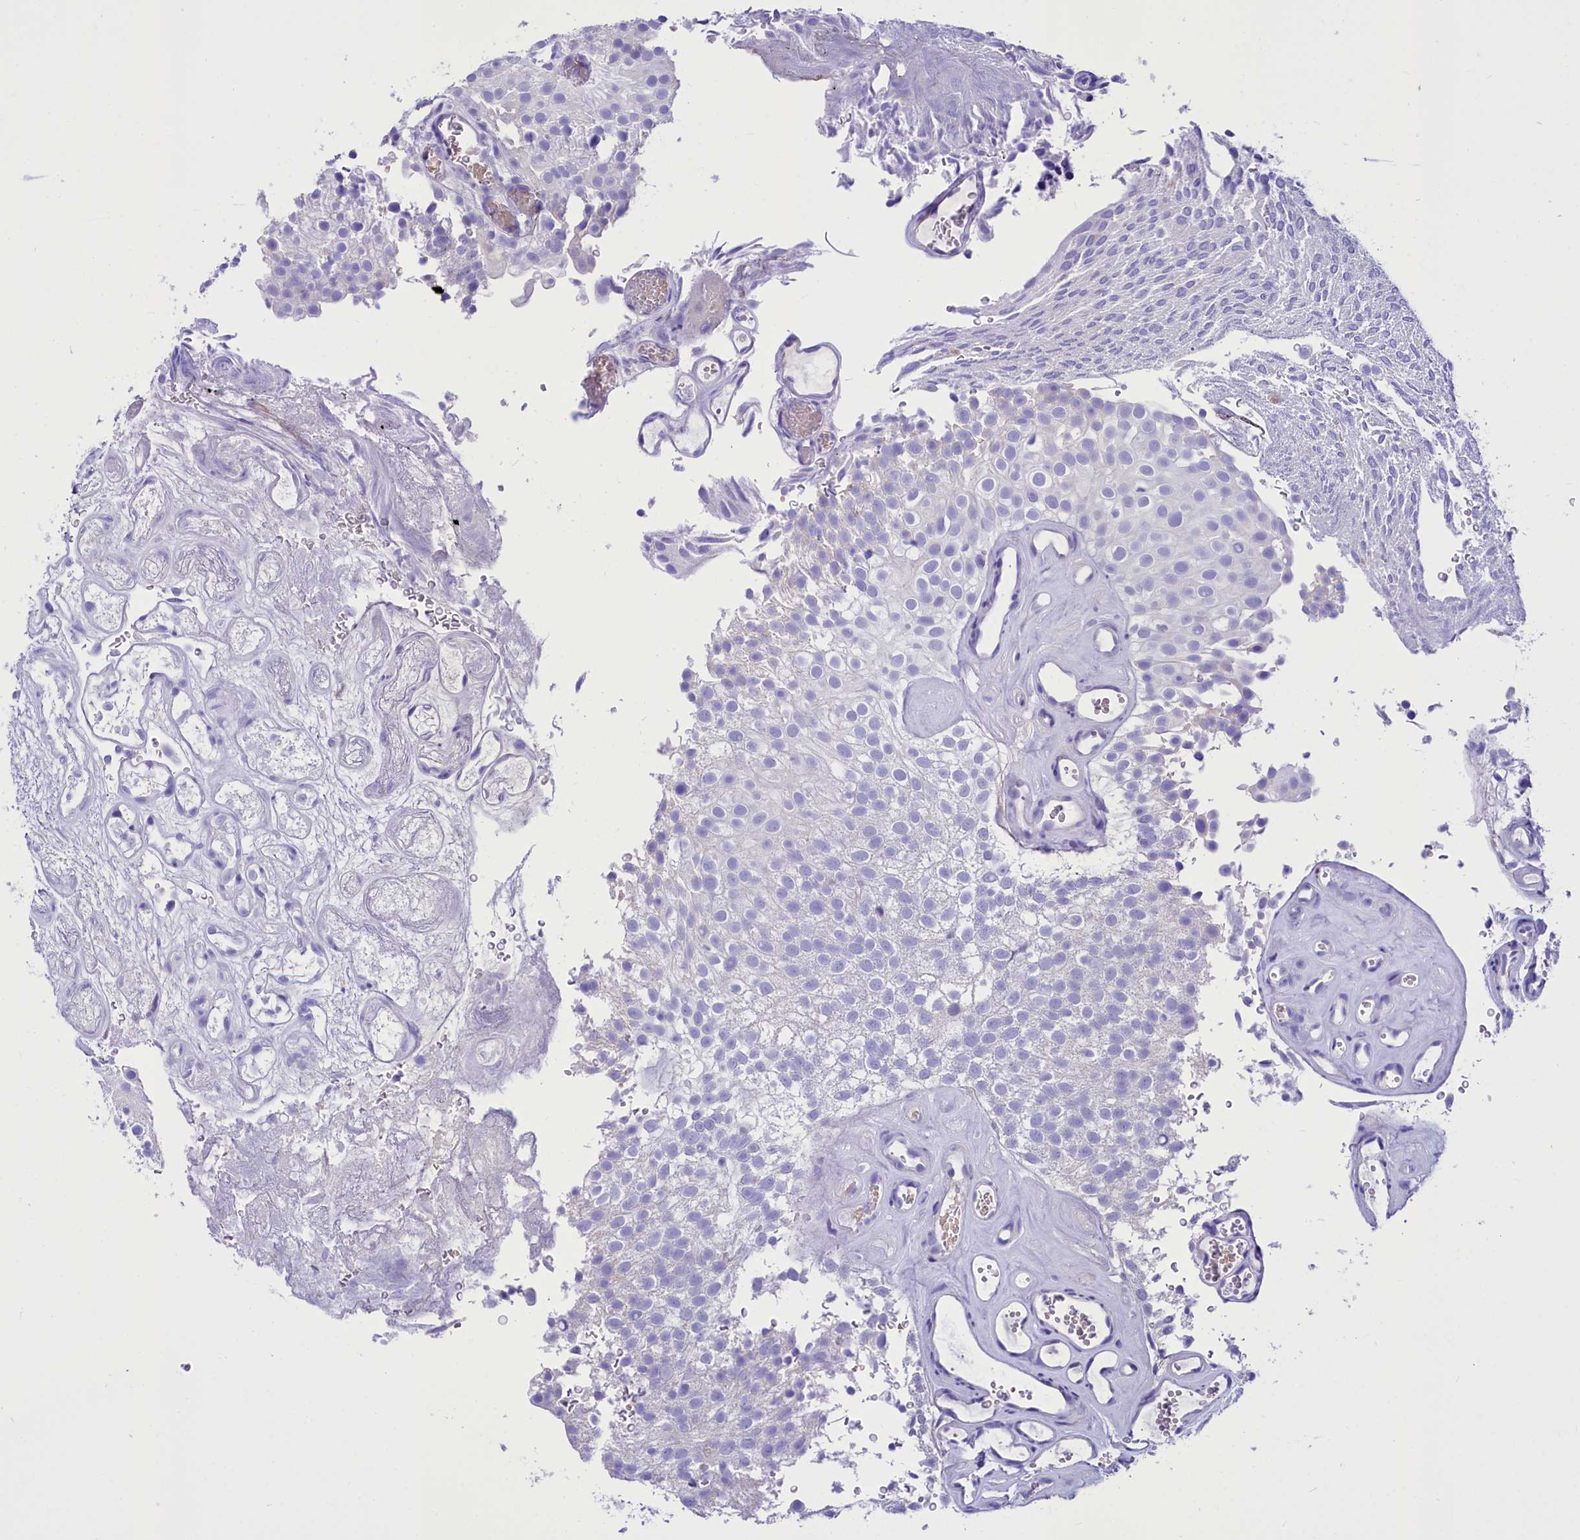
{"staining": {"intensity": "negative", "quantity": "none", "location": "none"}, "tissue": "urothelial cancer", "cell_type": "Tumor cells", "image_type": "cancer", "snomed": [{"axis": "morphology", "description": "Urothelial carcinoma, Low grade"}, {"axis": "topography", "description": "Urinary bladder"}], "caption": "Tumor cells show no significant positivity in urothelial cancer.", "gene": "TTC36", "patient": {"sex": "male", "age": 78}}